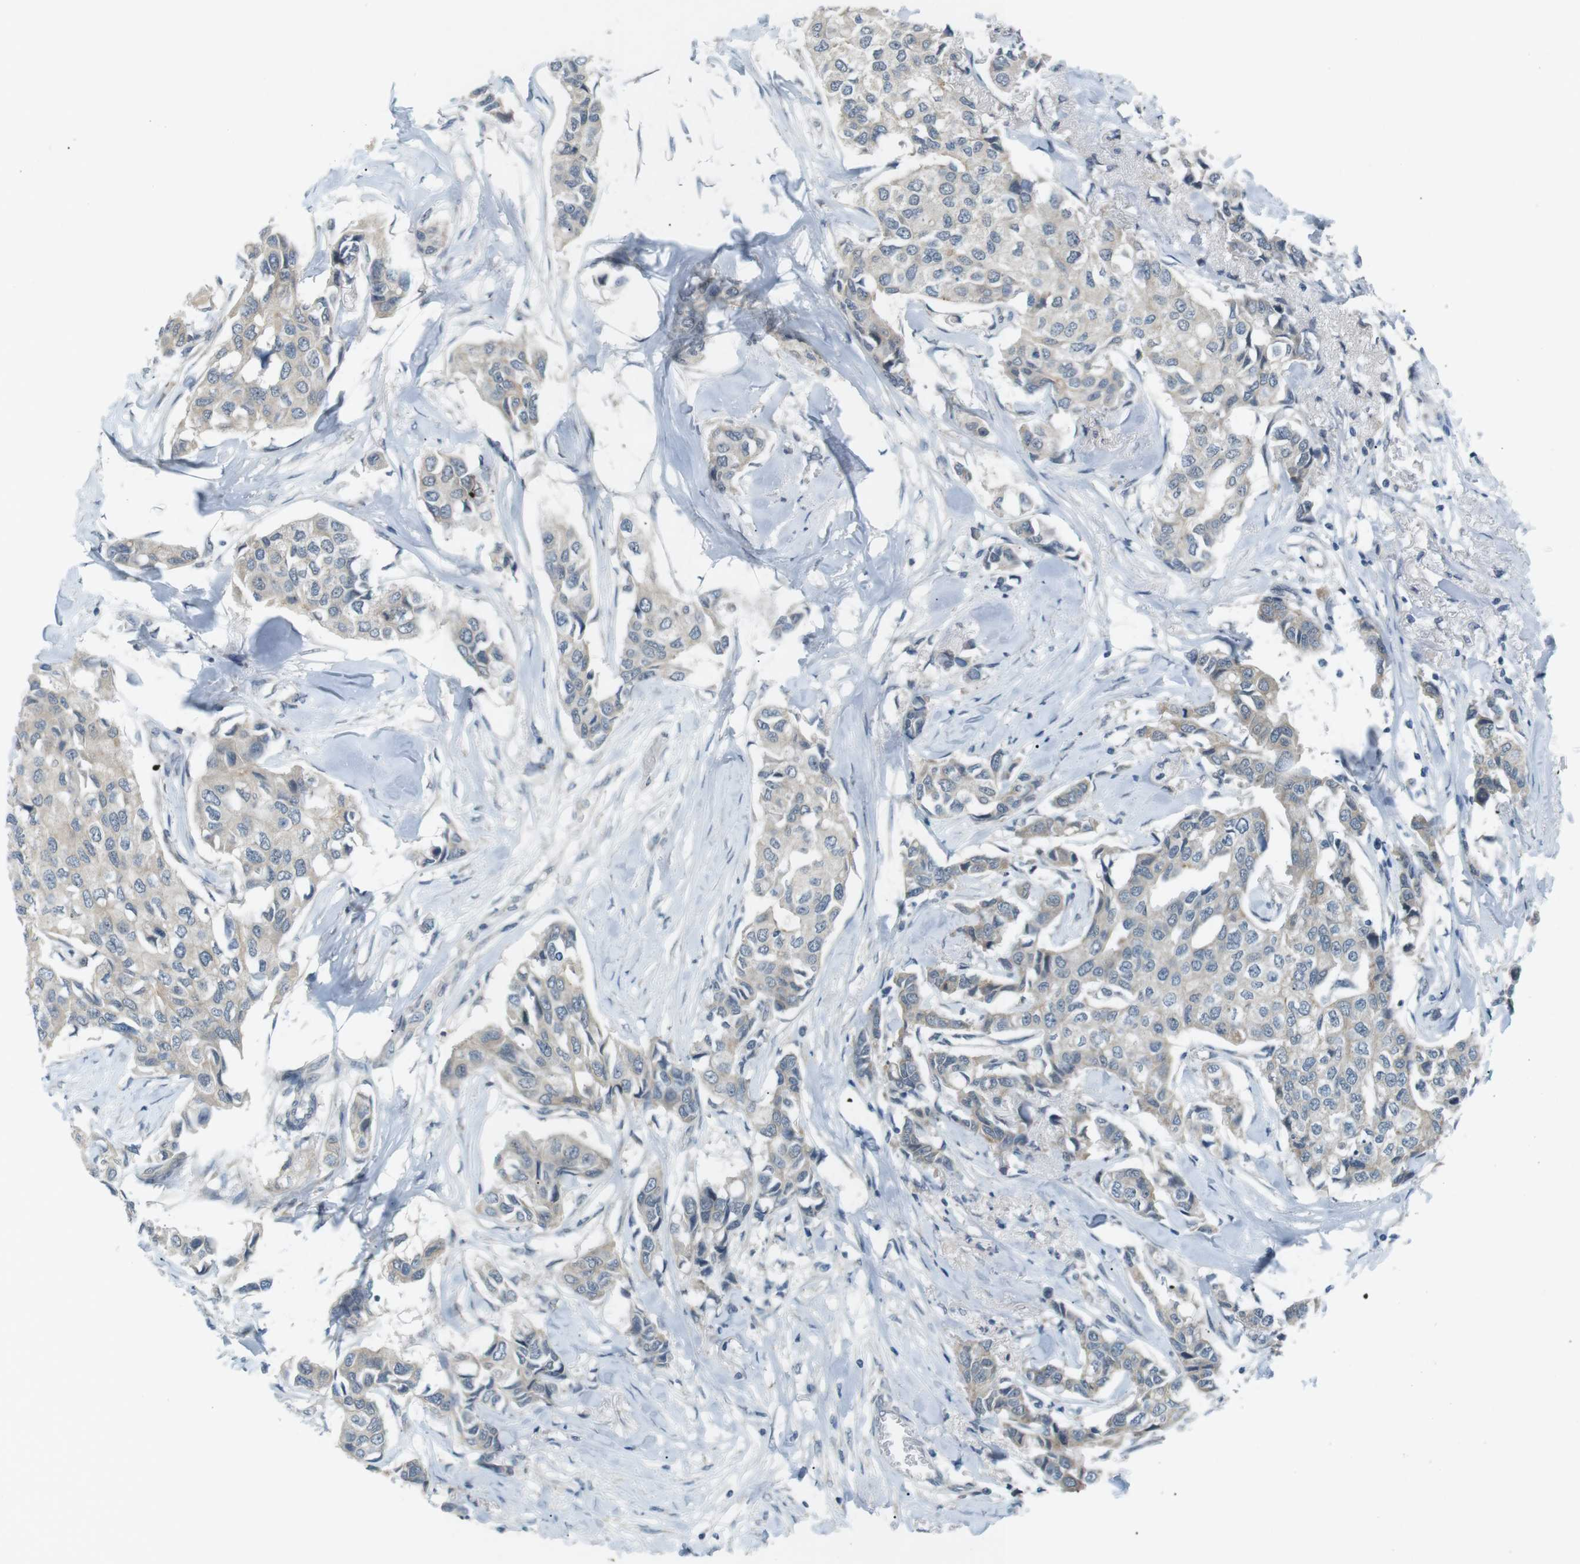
{"staining": {"intensity": "weak", "quantity": "25%-75%", "location": "cytoplasmic/membranous"}, "tissue": "breast cancer", "cell_type": "Tumor cells", "image_type": "cancer", "snomed": [{"axis": "morphology", "description": "Duct carcinoma"}, {"axis": "topography", "description": "Breast"}], "caption": "Immunohistochemical staining of breast cancer (intraductal carcinoma) reveals low levels of weak cytoplasmic/membranous protein expression in approximately 25%-75% of tumor cells. (DAB IHC with brightfield microscopy, high magnification).", "gene": "RTN3", "patient": {"sex": "female", "age": 80}}